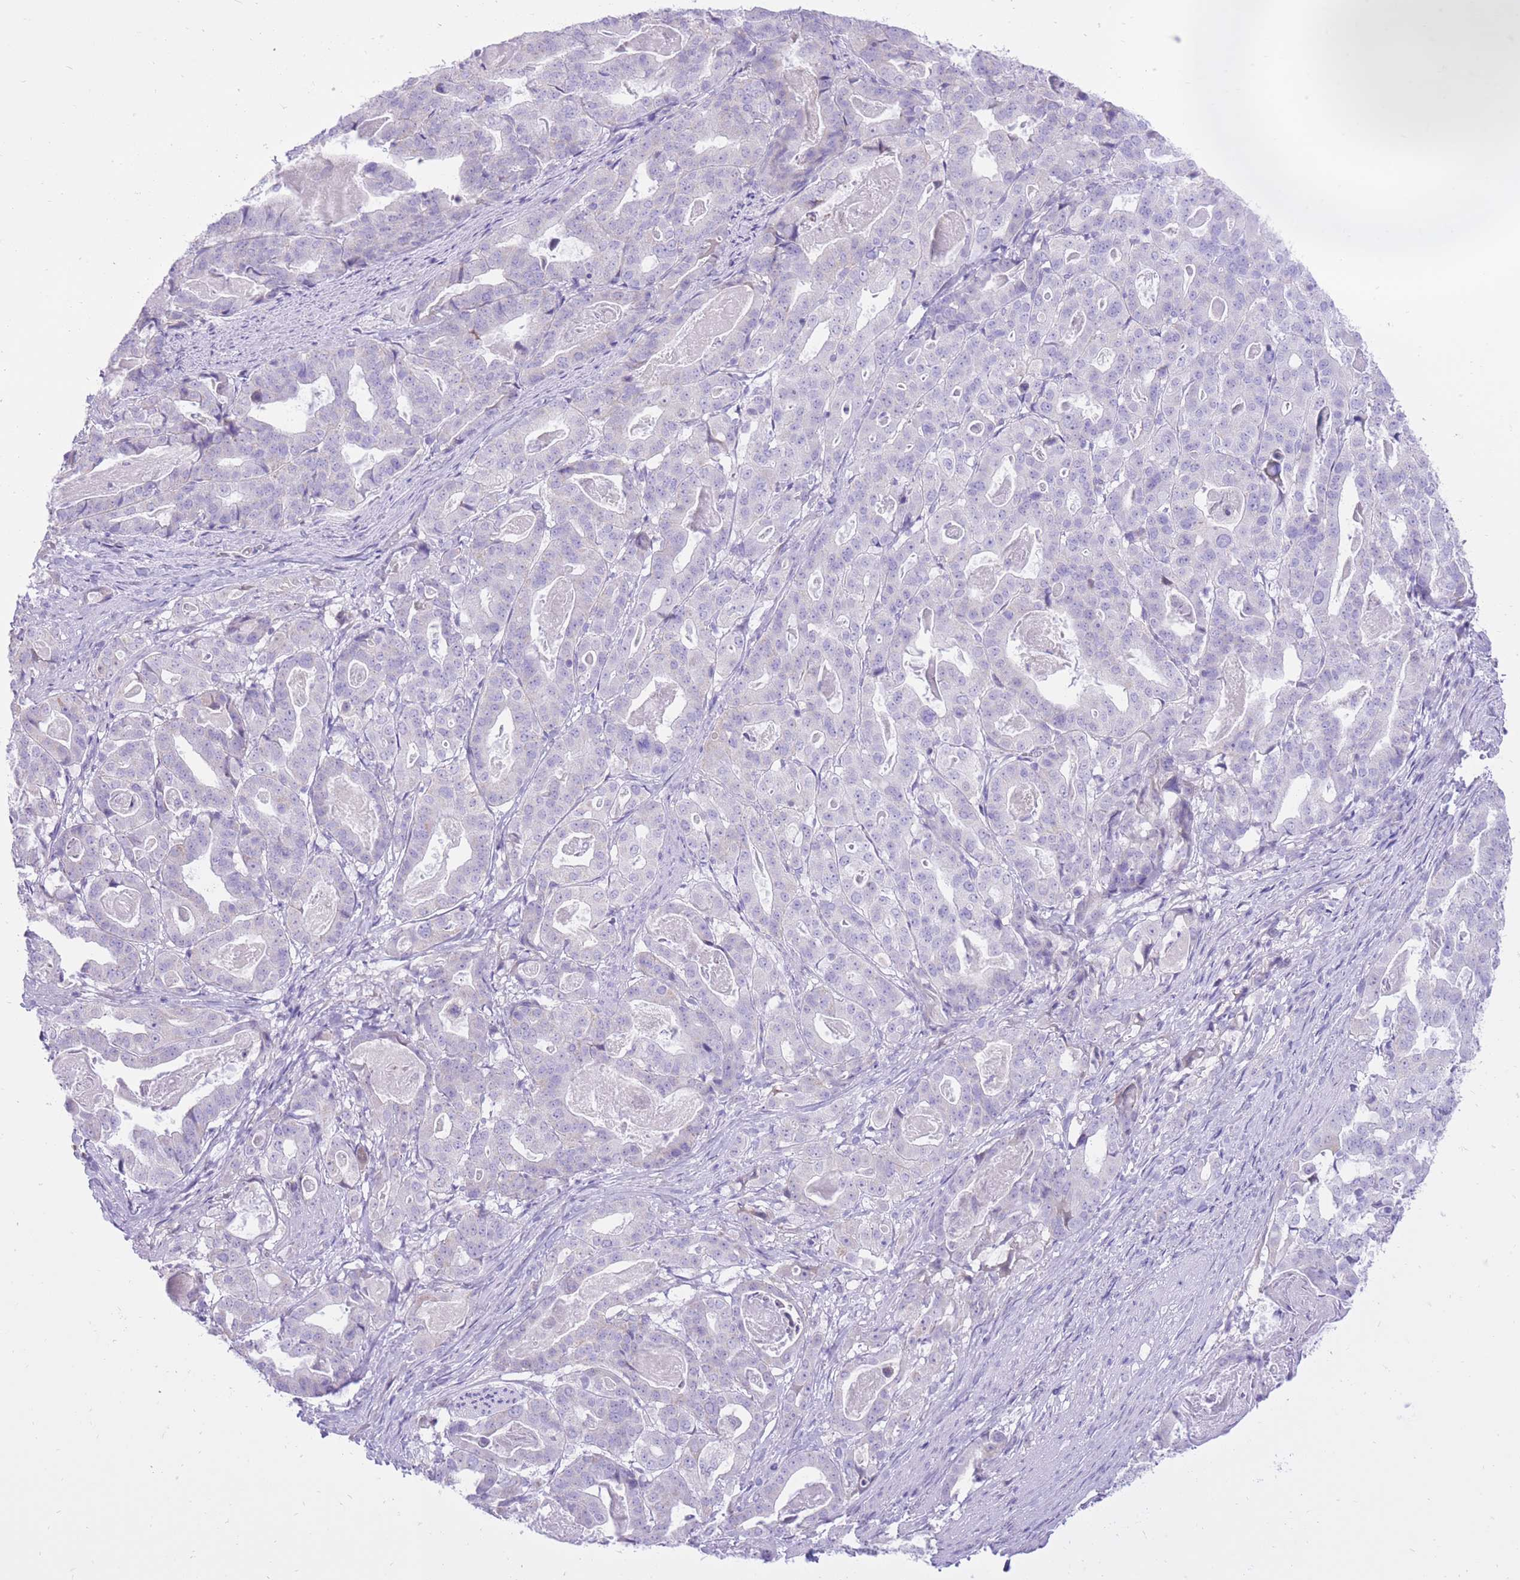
{"staining": {"intensity": "negative", "quantity": "none", "location": "none"}, "tissue": "stomach cancer", "cell_type": "Tumor cells", "image_type": "cancer", "snomed": [{"axis": "morphology", "description": "Adenocarcinoma, NOS"}, {"axis": "topography", "description": "Stomach"}], "caption": "An immunohistochemistry (IHC) histopathology image of stomach cancer (adenocarcinoma) is shown. There is no staining in tumor cells of stomach cancer (adenocarcinoma).", "gene": "SLC4A4", "patient": {"sex": "male", "age": 48}}